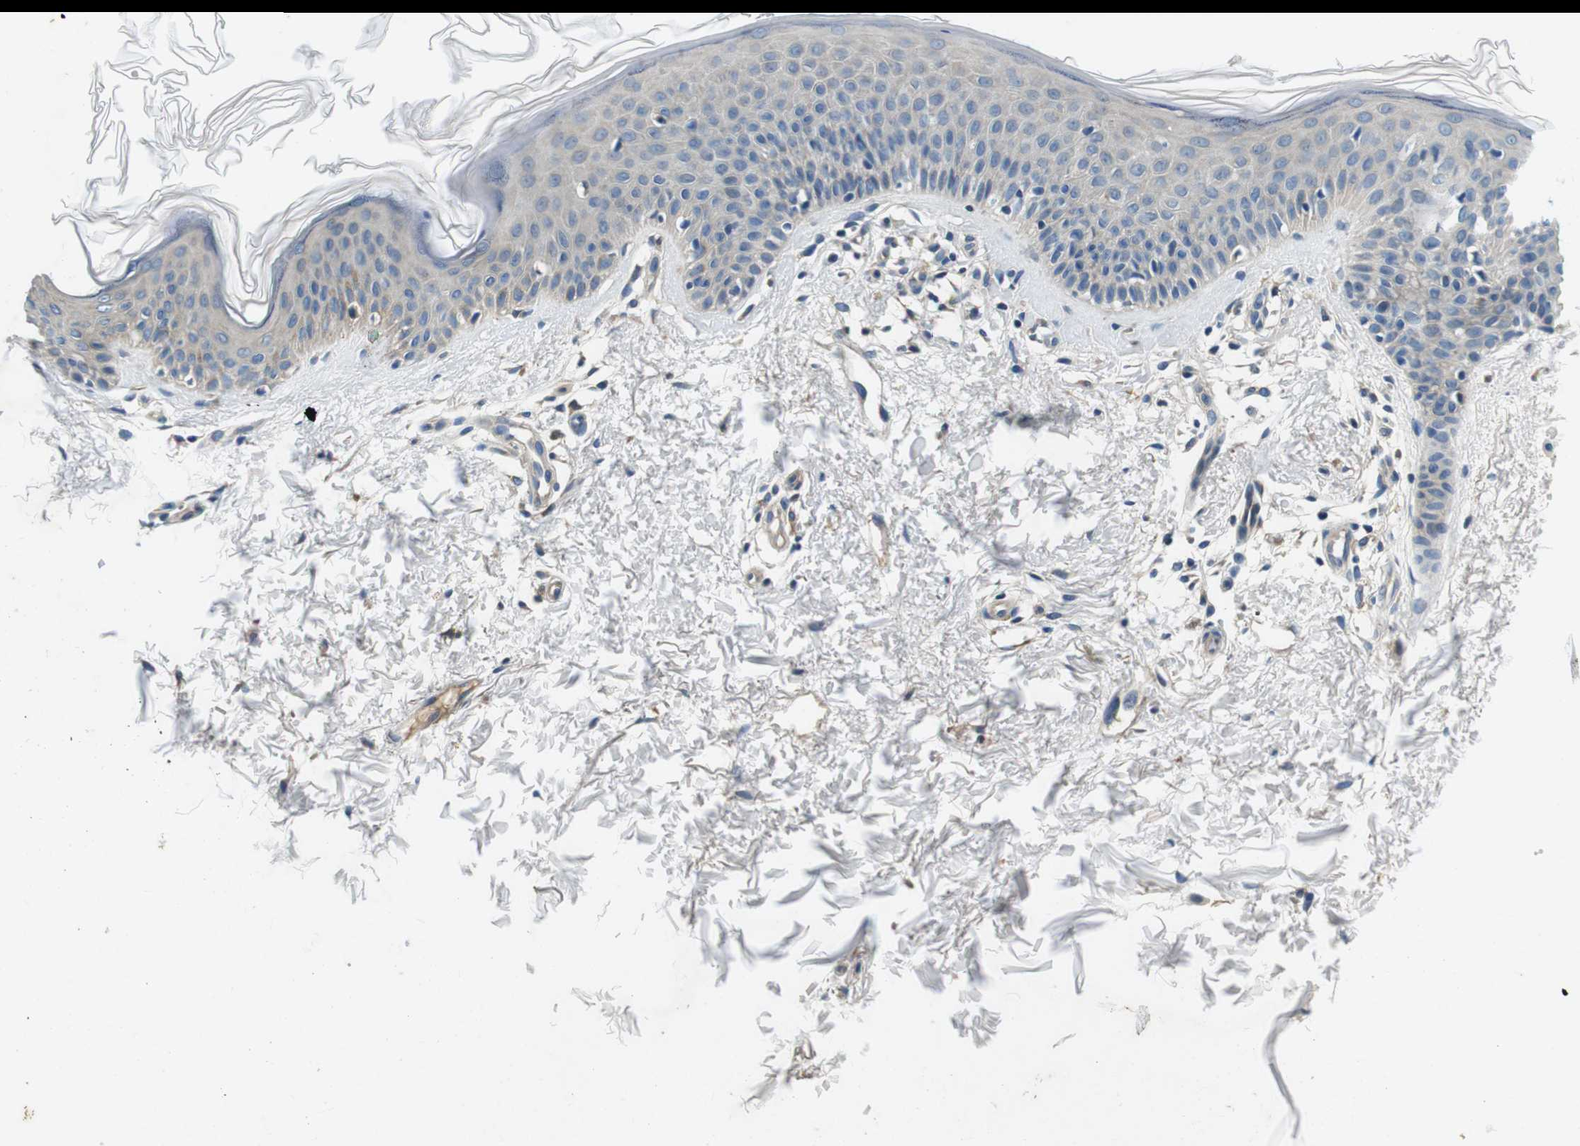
{"staining": {"intensity": "negative", "quantity": "none", "location": "none"}, "tissue": "skin", "cell_type": "Fibroblasts", "image_type": "normal", "snomed": [{"axis": "morphology", "description": "Normal tissue, NOS"}, {"axis": "topography", "description": "Skin"}], "caption": "Immunohistochemical staining of benign skin shows no significant positivity in fibroblasts.", "gene": "DTNA", "patient": {"sex": "female", "age": 56}}